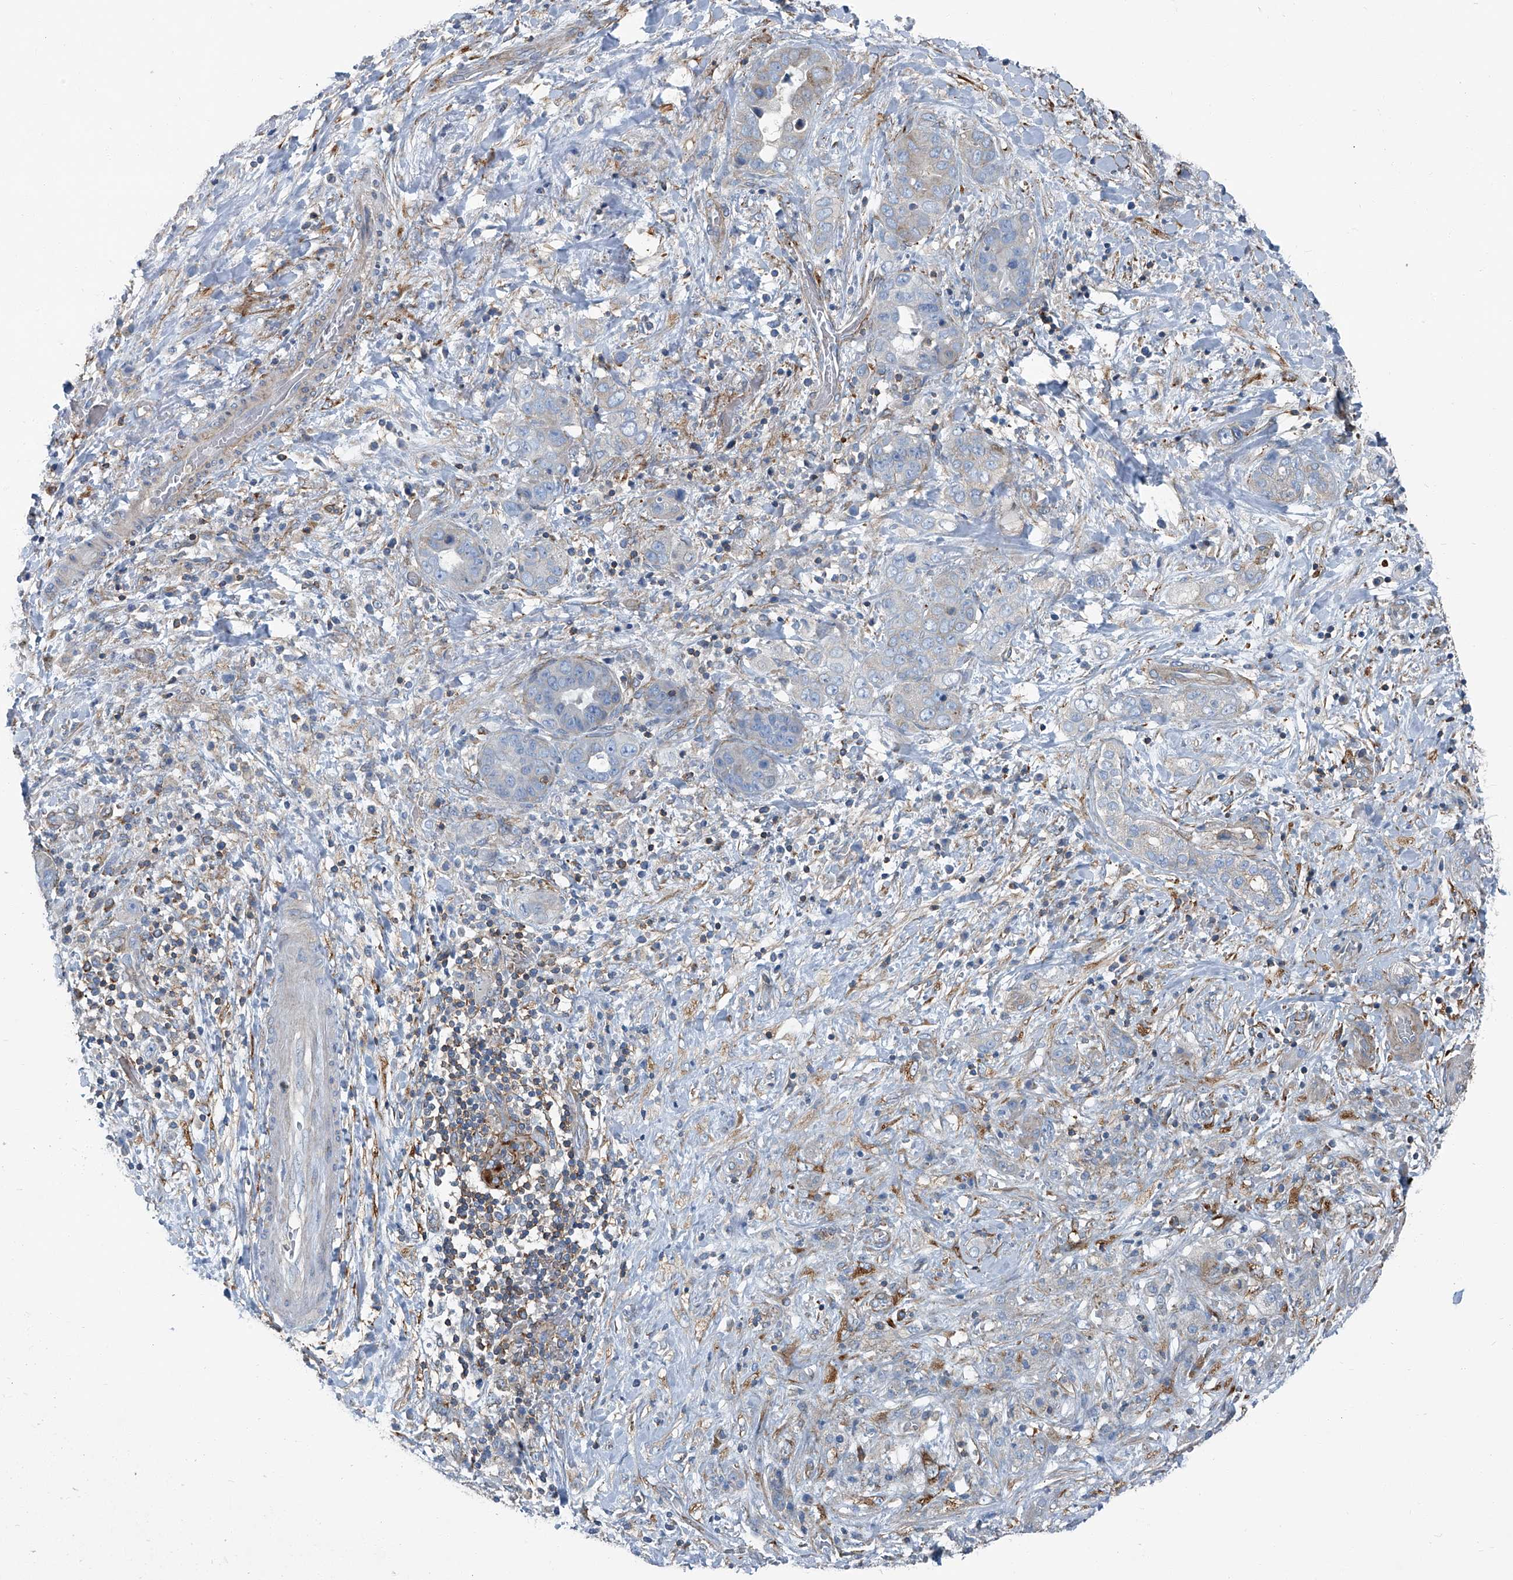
{"staining": {"intensity": "negative", "quantity": "none", "location": "none"}, "tissue": "liver cancer", "cell_type": "Tumor cells", "image_type": "cancer", "snomed": [{"axis": "morphology", "description": "Cholangiocarcinoma"}, {"axis": "topography", "description": "Liver"}], "caption": "DAB immunohistochemical staining of human liver cholangiocarcinoma displays no significant positivity in tumor cells. (IHC, brightfield microscopy, high magnification).", "gene": "SEPTIN7", "patient": {"sex": "female", "age": 52}}